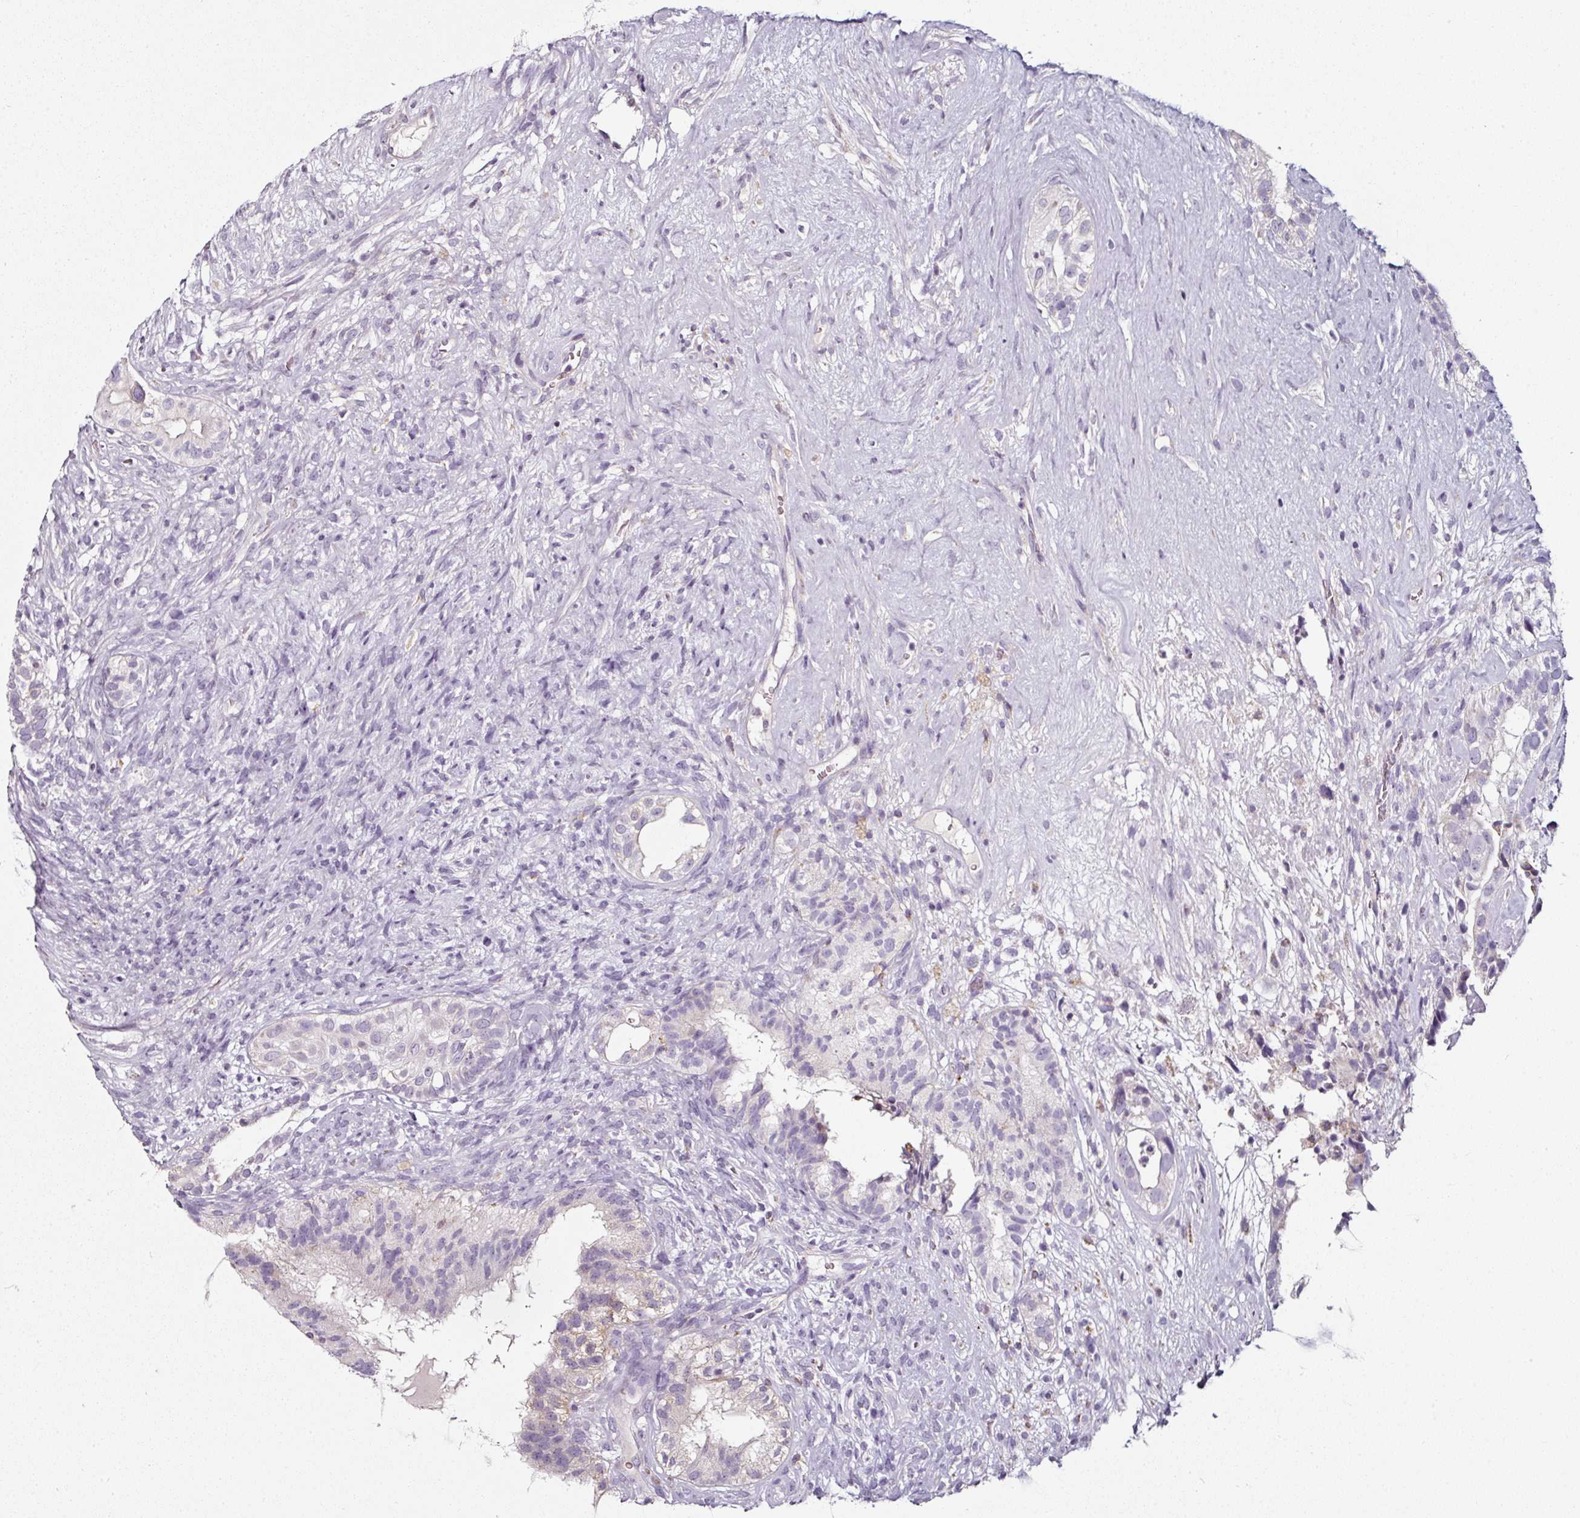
{"staining": {"intensity": "negative", "quantity": "none", "location": "none"}, "tissue": "testis cancer", "cell_type": "Tumor cells", "image_type": "cancer", "snomed": [{"axis": "morphology", "description": "Seminoma, NOS"}, {"axis": "morphology", "description": "Carcinoma, Embryonal, NOS"}, {"axis": "topography", "description": "Testis"}], "caption": "Immunohistochemical staining of human seminoma (testis) demonstrates no significant positivity in tumor cells.", "gene": "CAP2", "patient": {"sex": "male", "age": 41}}